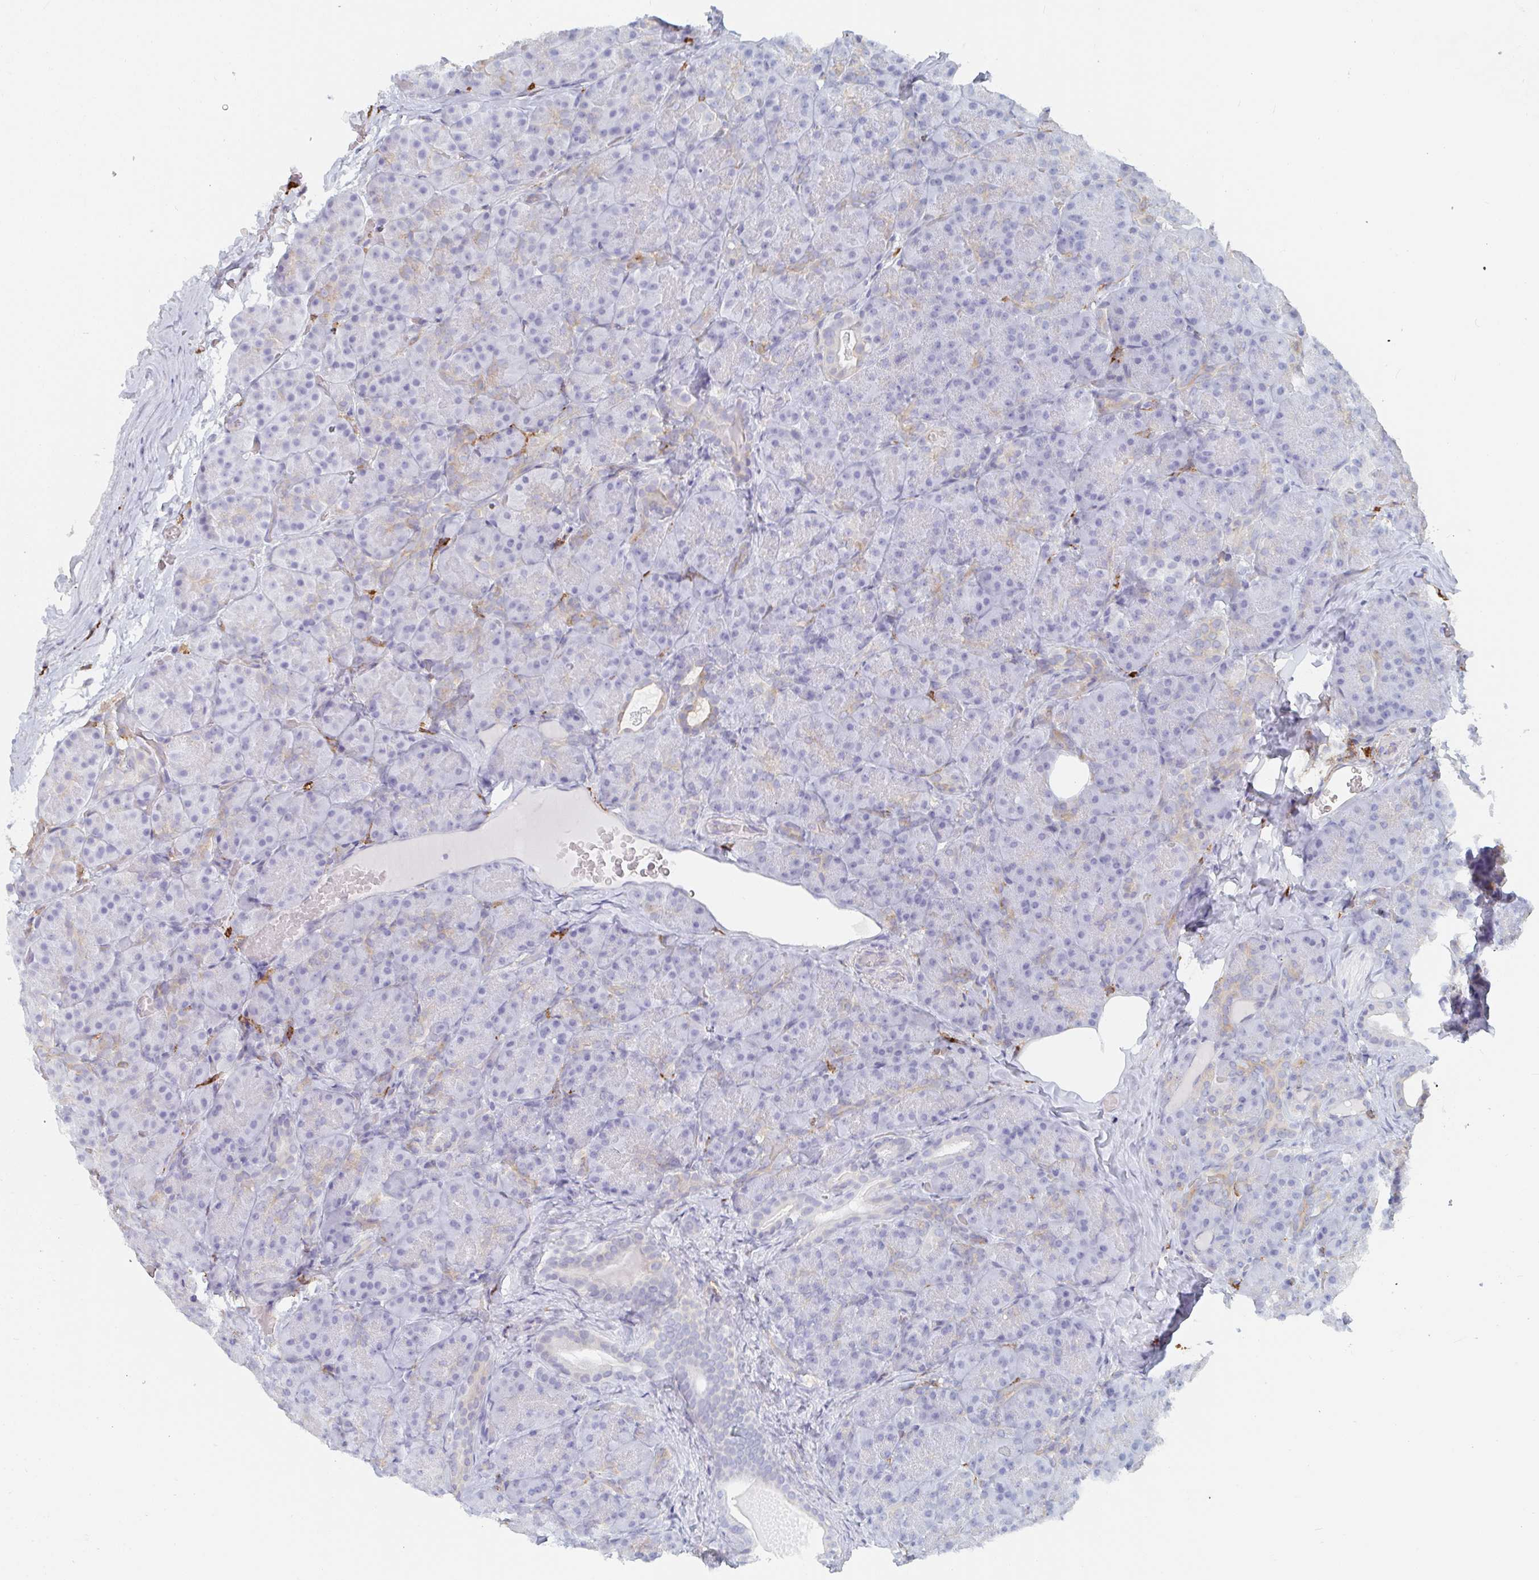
{"staining": {"intensity": "negative", "quantity": "none", "location": "none"}, "tissue": "pancreas", "cell_type": "Exocrine glandular cells", "image_type": "normal", "snomed": [{"axis": "morphology", "description": "Normal tissue, NOS"}, {"axis": "topography", "description": "Pancreas"}], "caption": "Immunohistochemistry (IHC) of normal pancreas demonstrates no positivity in exocrine glandular cells. Nuclei are stained in blue.", "gene": "DAB2", "patient": {"sex": "male", "age": 57}}